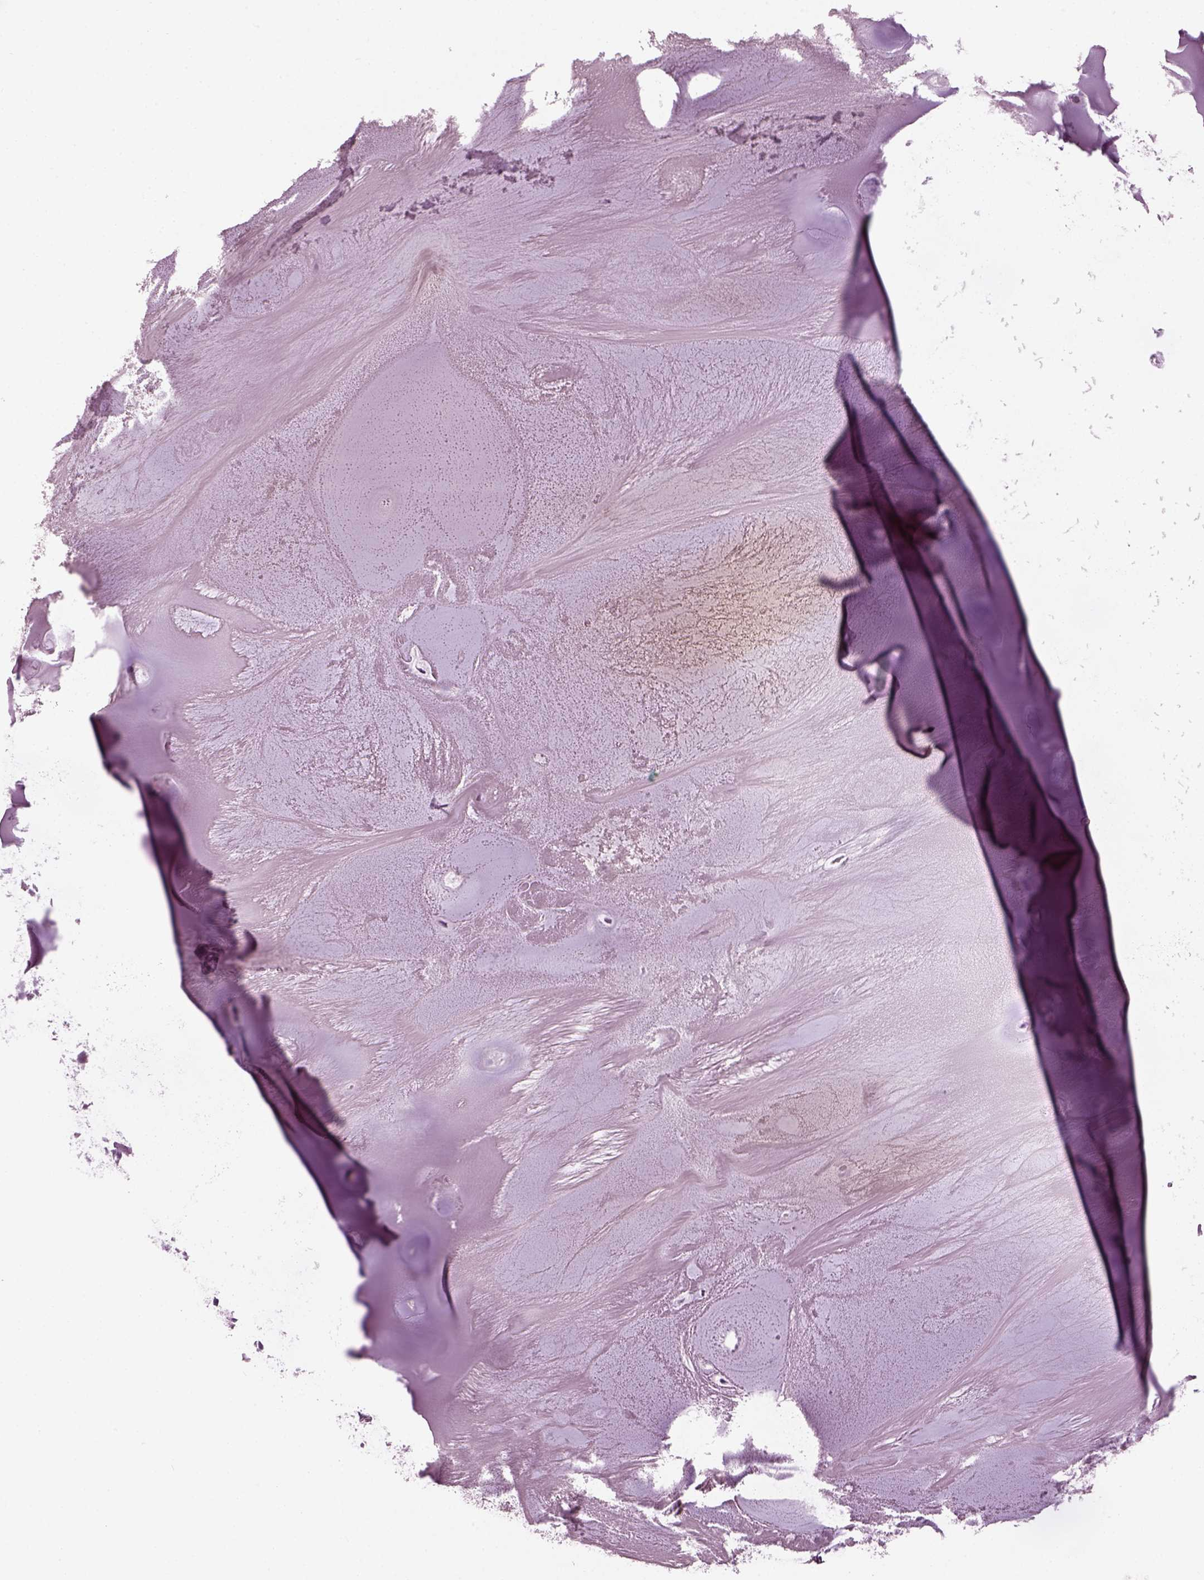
{"staining": {"intensity": "negative", "quantity": "none", "location": "none"}, "tissue": "soft tissue", "cell_type": "Chondrocytes", "image_type": "normal", "snomed": [{"axis": "morphology", "description": "Normal tissue, NOS"}, {"axis": "morphology", "description": "Squamous cell carcinoma, NOS"}, {"axis": "topography", "description": "Cartilage tissue"}, {"axis": "topography", "description": "Lung"}], "caption": "The image exhibits no staining of chondrocytes in benign soft tissue.", "gene": "PDC", "patient": {"sex": "male", "age": 66}}